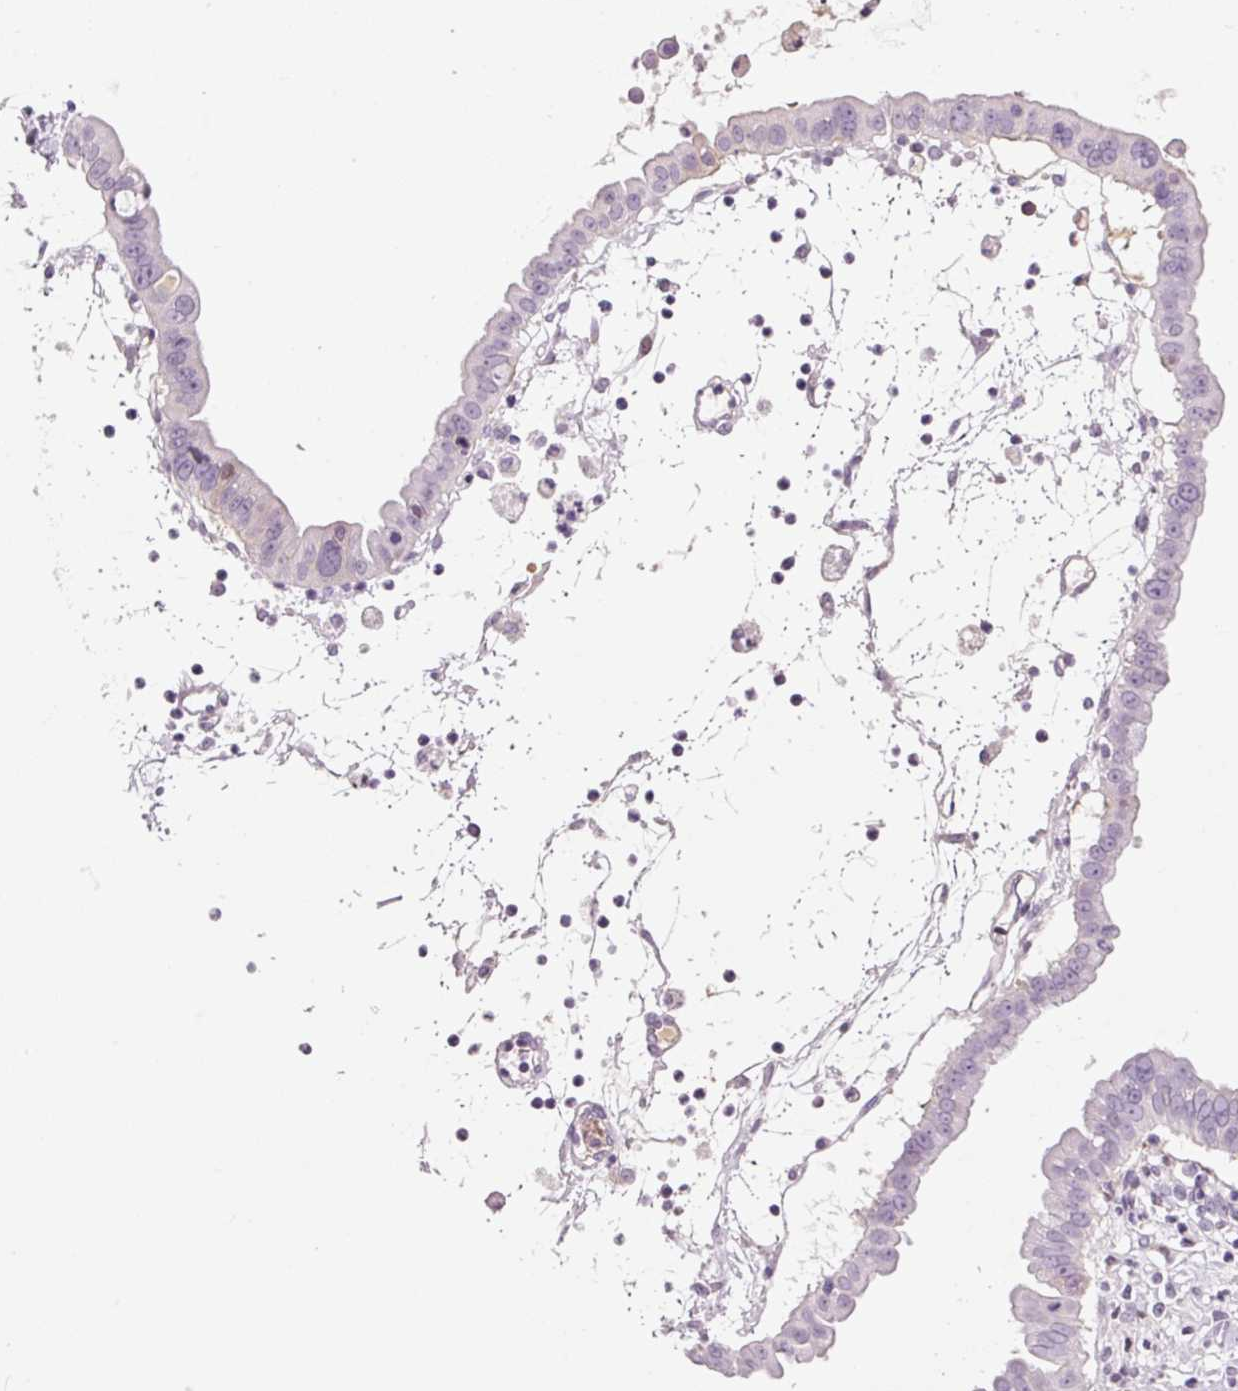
{"staining": {"intensity": "negative", "quantity": "none", "location": "none"}, "tissue": "ovarian cancer", "cell_type": "Tumor cells", "image_type": "cancer", "snomed": [{"axis": "morphology", "description": "Cystadenocarcinoma, mucinous, NOS"}, {"axis": "topography", "description": "Ovary"}], "caption": "IHC micrograph of human ovarian mucinous cystadenocarcinoma stained for a protein (brown), which displays no staining in tumor cells.", "gene": "KLF1", "patient": {"sex": "female", "age": 61}}